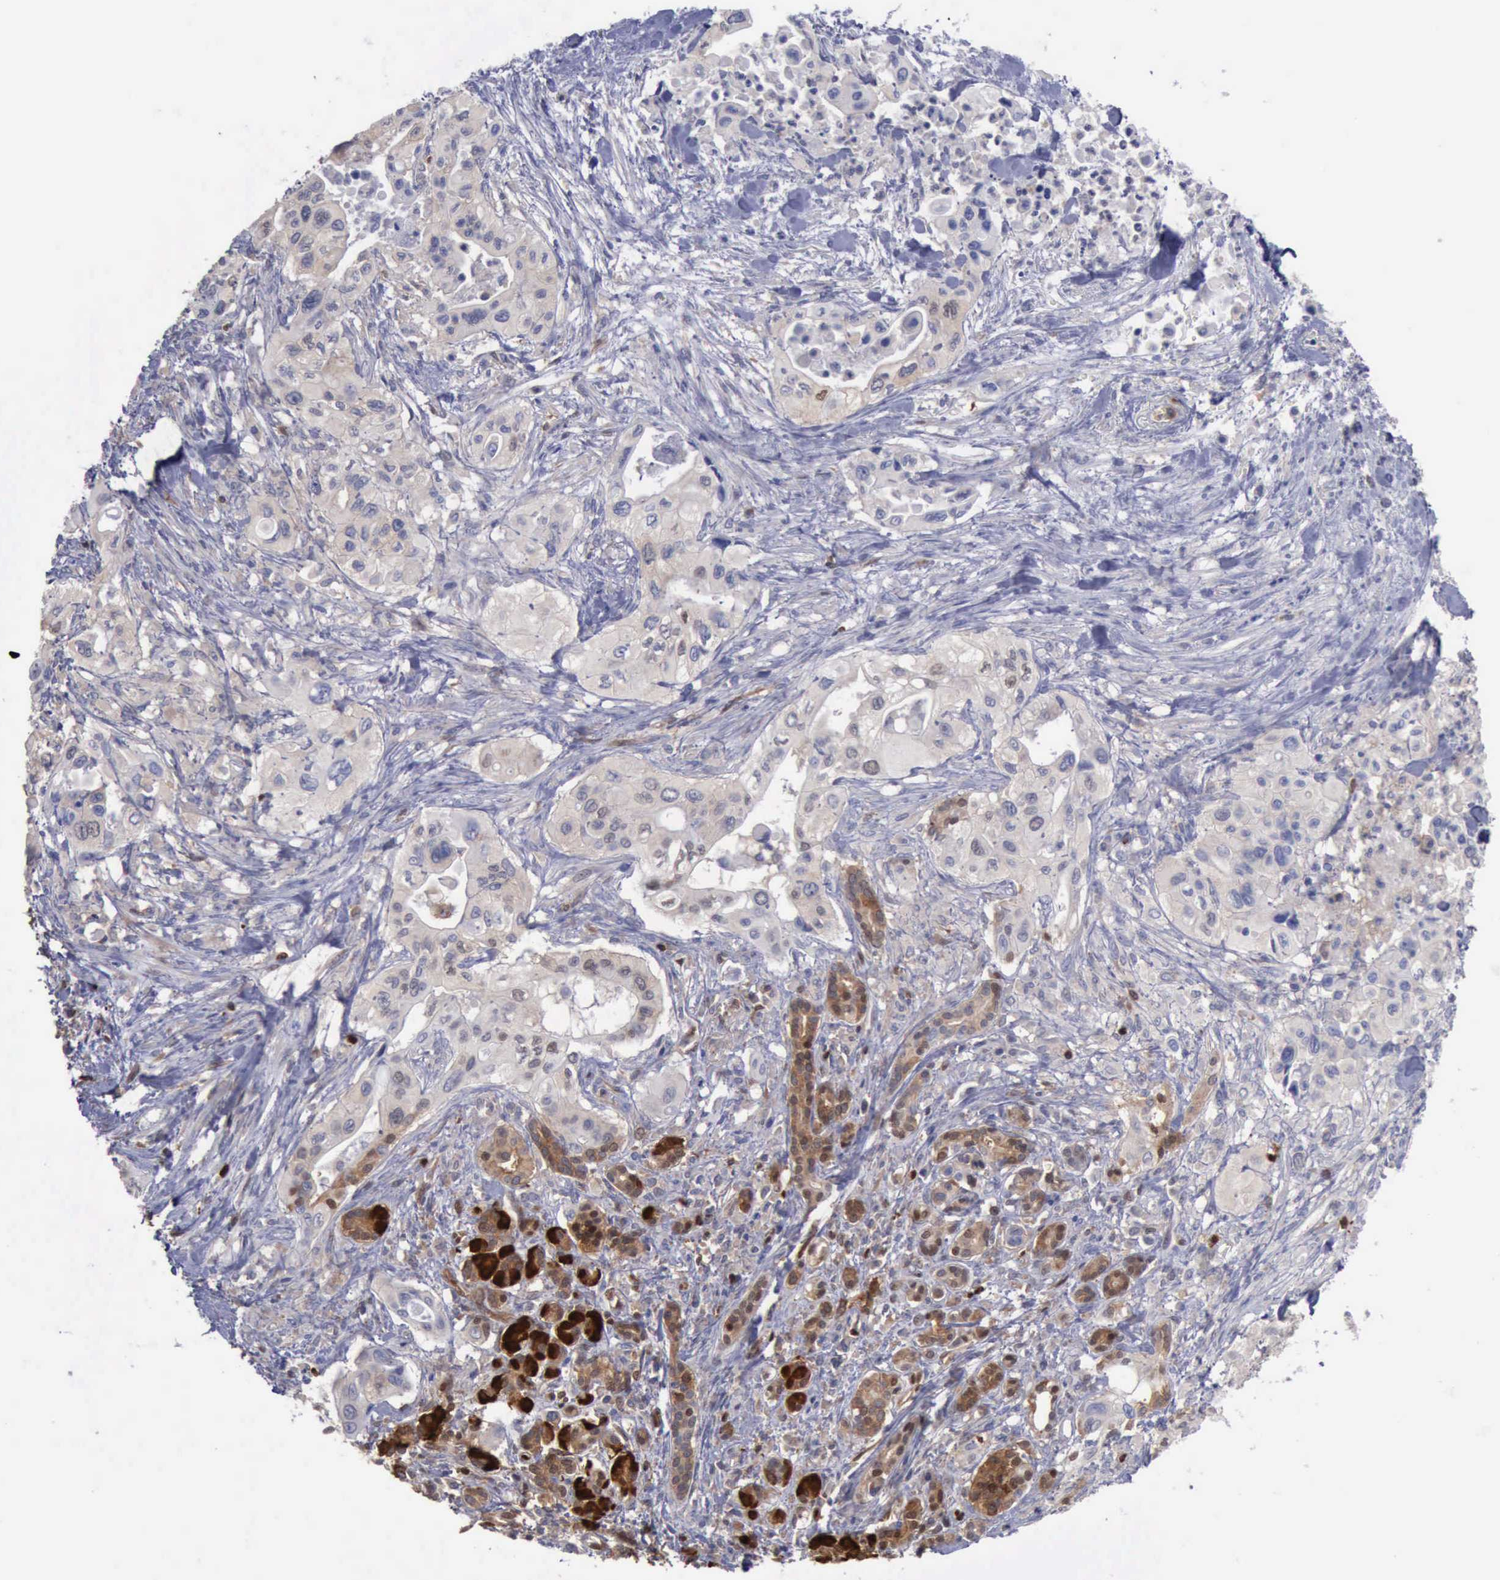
{"staining": {"intensity": "weak", "quantity": "25%-75%", "location": "cytoplasmic/membranous"}, "tissue": "pancreatic cancer", "cell_type": "Tumor cells", "image_type": "cancer", "snomed": [{"axis": "morphology", "description": "Adenocarcinoma, NOS"}, {"axis": "topography", "description": "Pancreas"}], "caption": "IHC image of human pancreatic adenocarcinoma stained for a protein (brown), which reveals low levels of weak cytoplasmic/membranous positivity in approximately 25%-75% of tumor cells.", "gene": "PDCD4", "patient": {"sex": "male", "age": 77}}